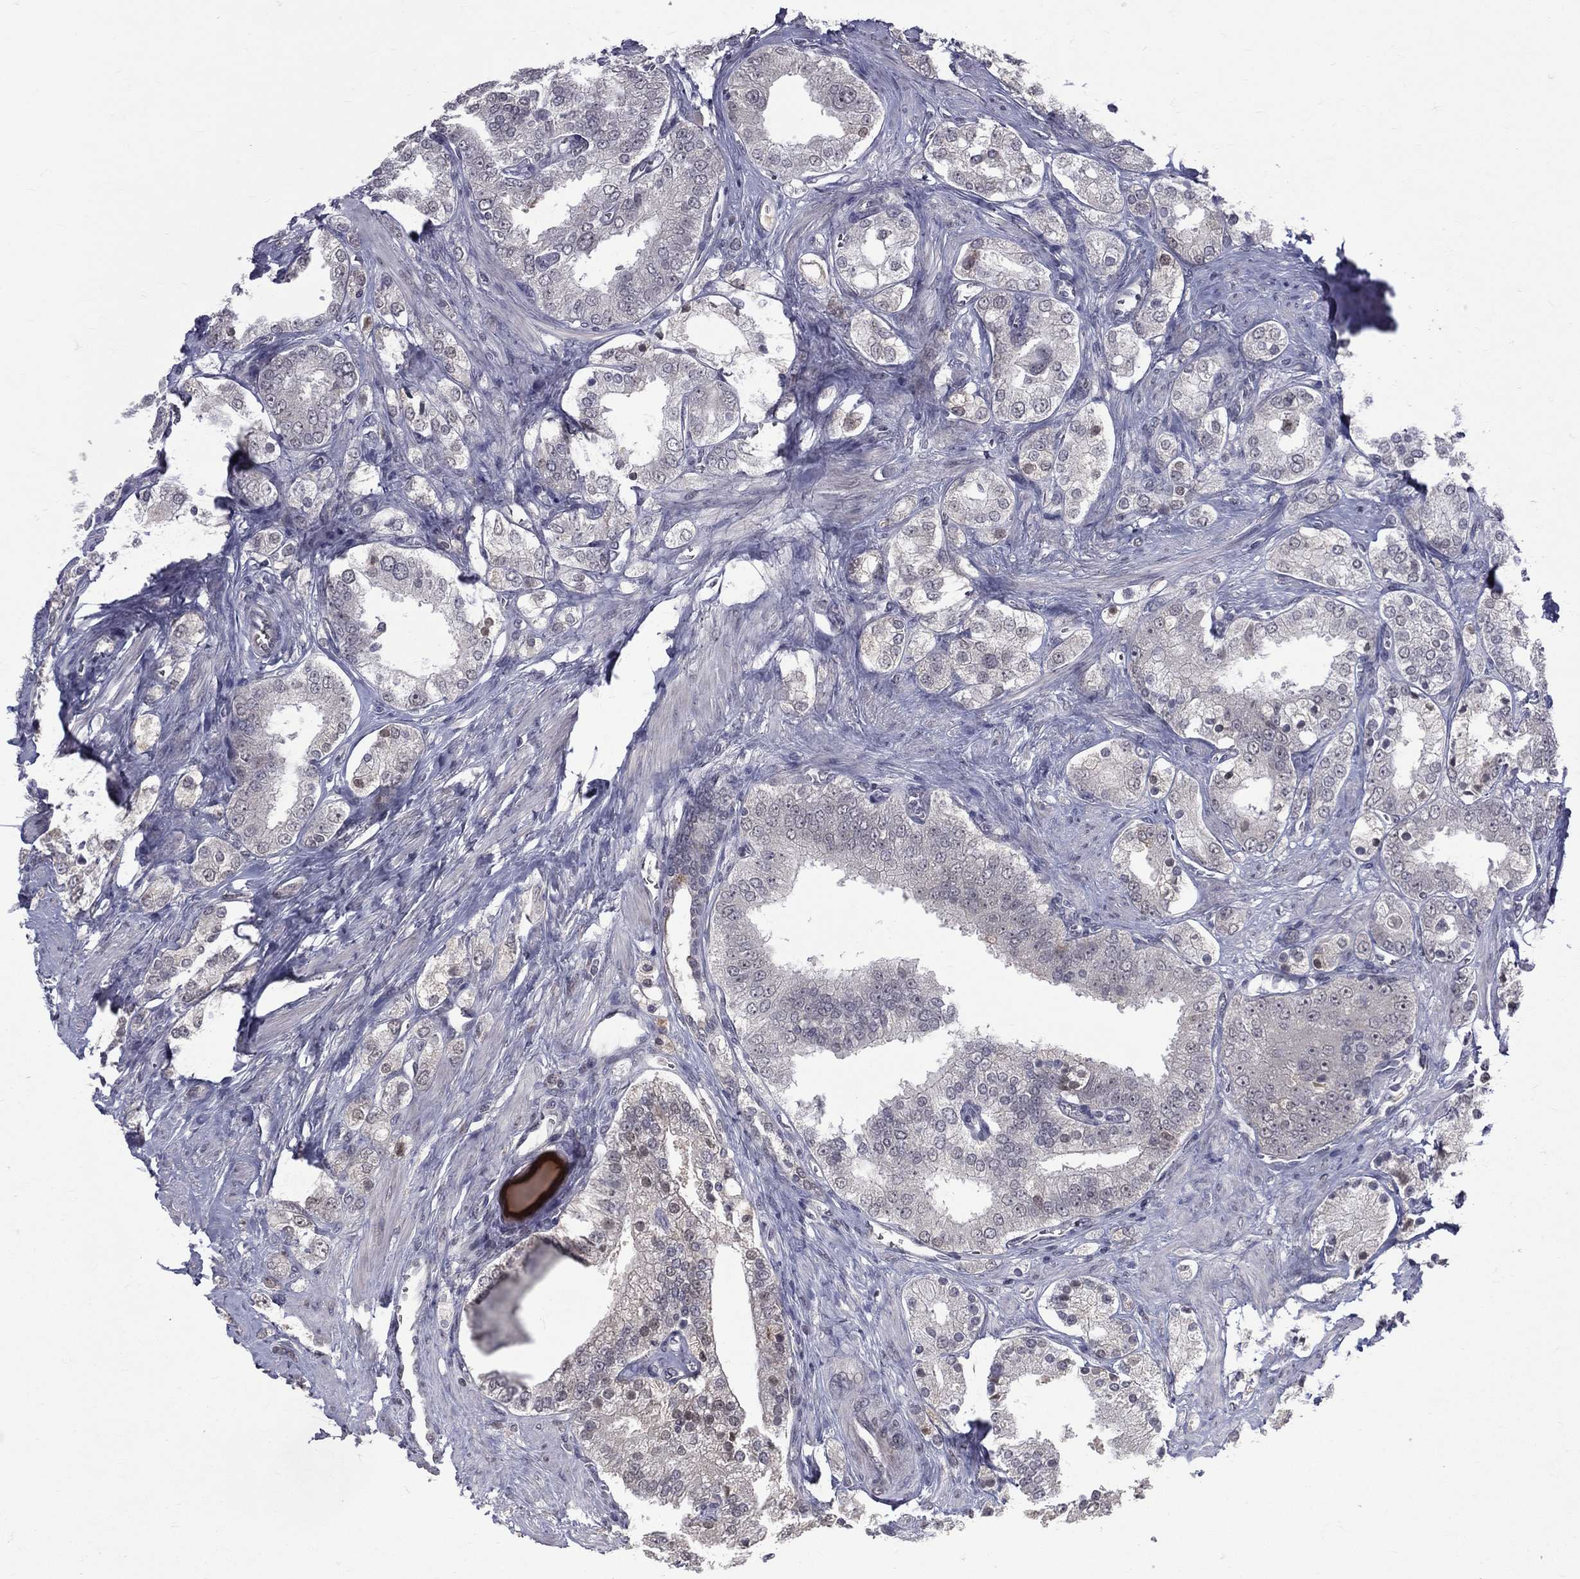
{"staining": {"intensity": "negative", "quantity": "none", "location": "none"}, "tissue": "prostate cancer", "cell_type": "Tumor cells", "image_type": "cancer", "snomed": [{"axis": "morphology", "description": "Adenocarcinoma, NOS"}, {"axis": "topography", "description": "Prostate and seminal vesicle, NOS"}, {"axis": "topography", "description": "Prostate"}], "caption": "Protein analysis of prostate cancer (adenocarcinoma) shows no significant expression in tumor cells.", "gene": "DSG4", "patient": {"sex": "male", "age": 67}}